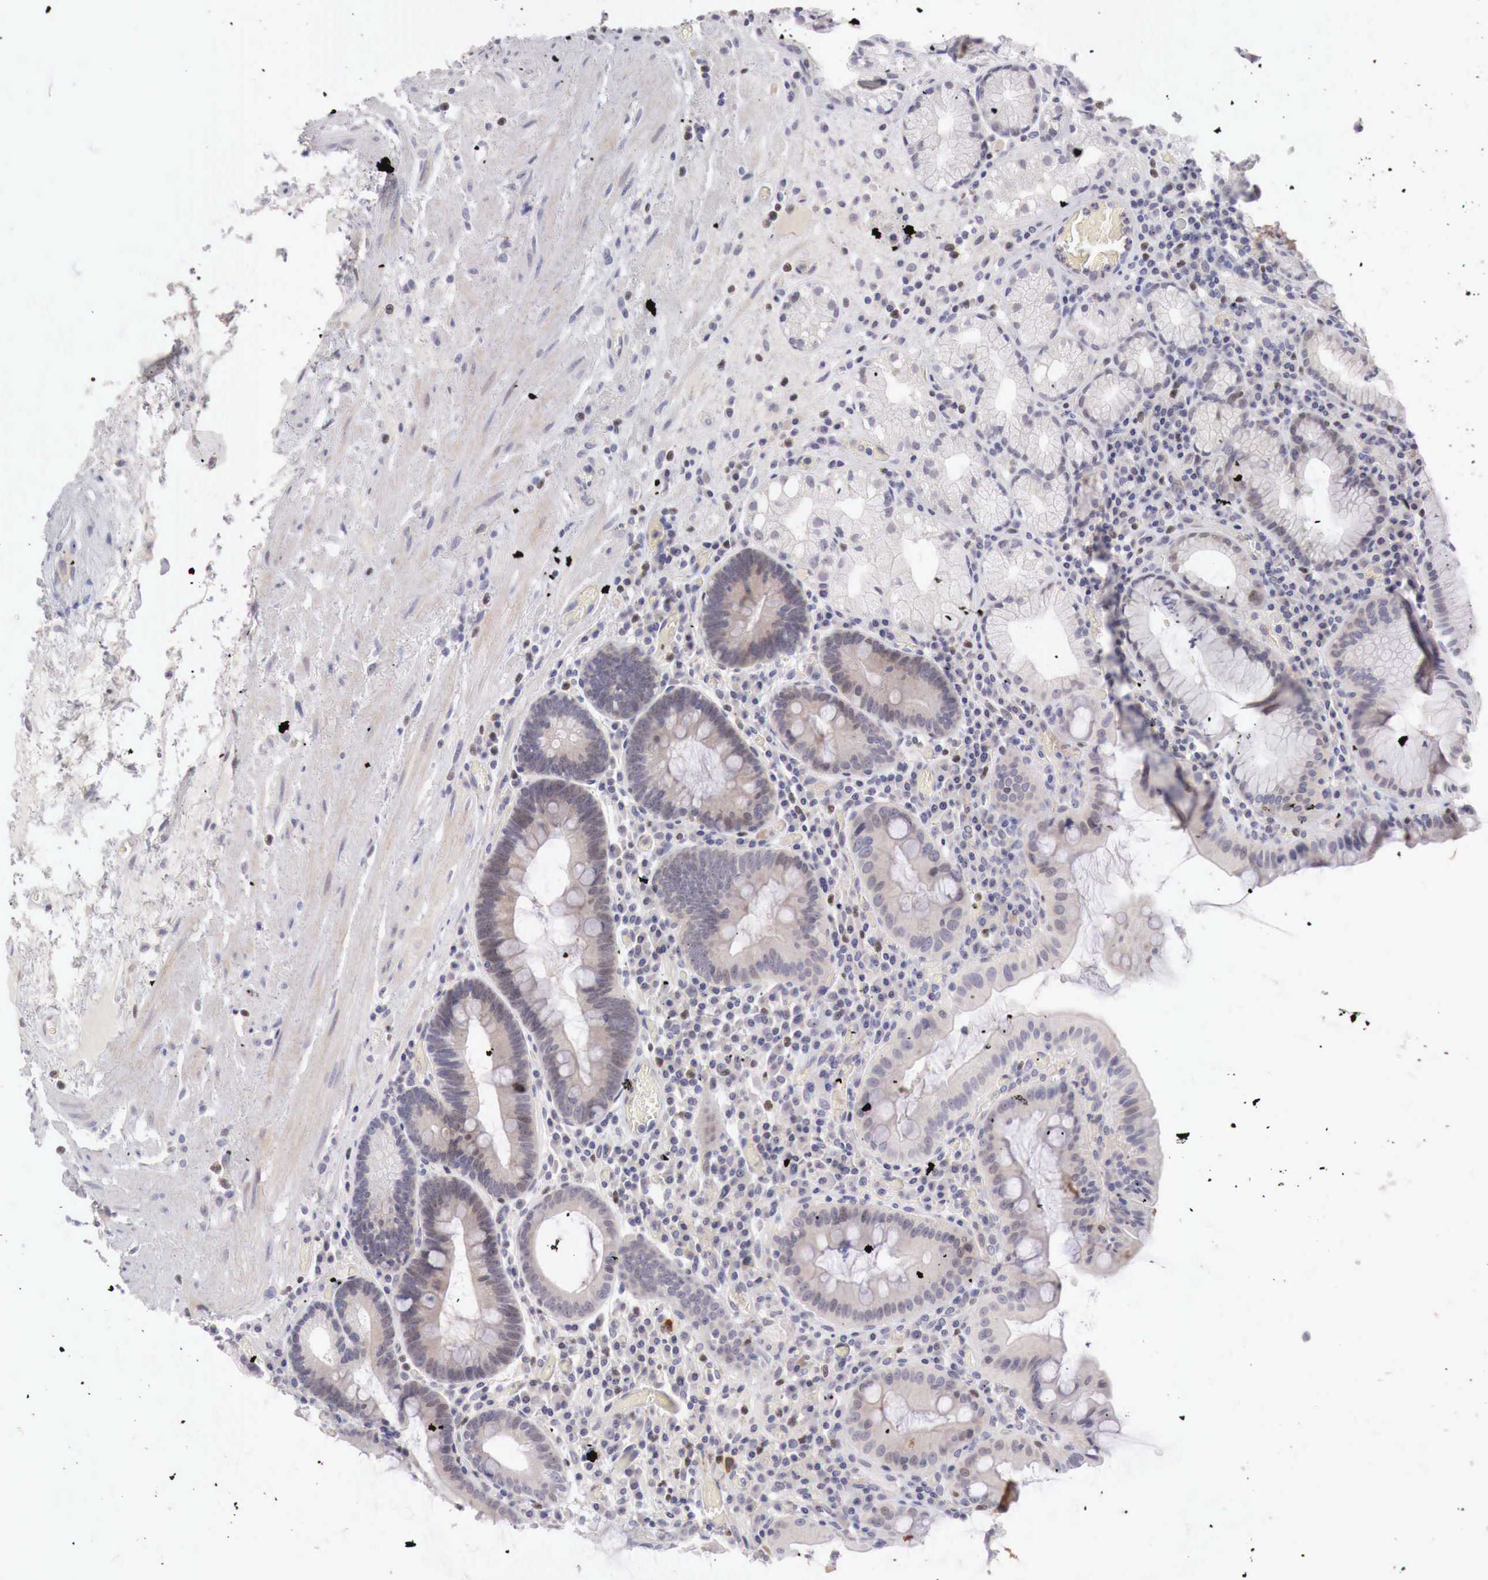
{"staining": {"intensity": "negative", "quantity": "none", "location": "none"}, "tissue": "stomach", "cell_type": "Glandular cells", "image_type": "normal", "snomed": [{"axis": "morphology", "description": "Normal tissue, NOS"}, {"axis": "topography", "description": "Stomach, lower"}, {"axis": "topography", "description": "Duodenum"}], "caption": "This is an immunohistochemistry (IHC) photomicrograph of benign stomach. There is no expression in glandular cells.", "gene": "GATA1", "patient": {"sex": "male", "age": 84}}